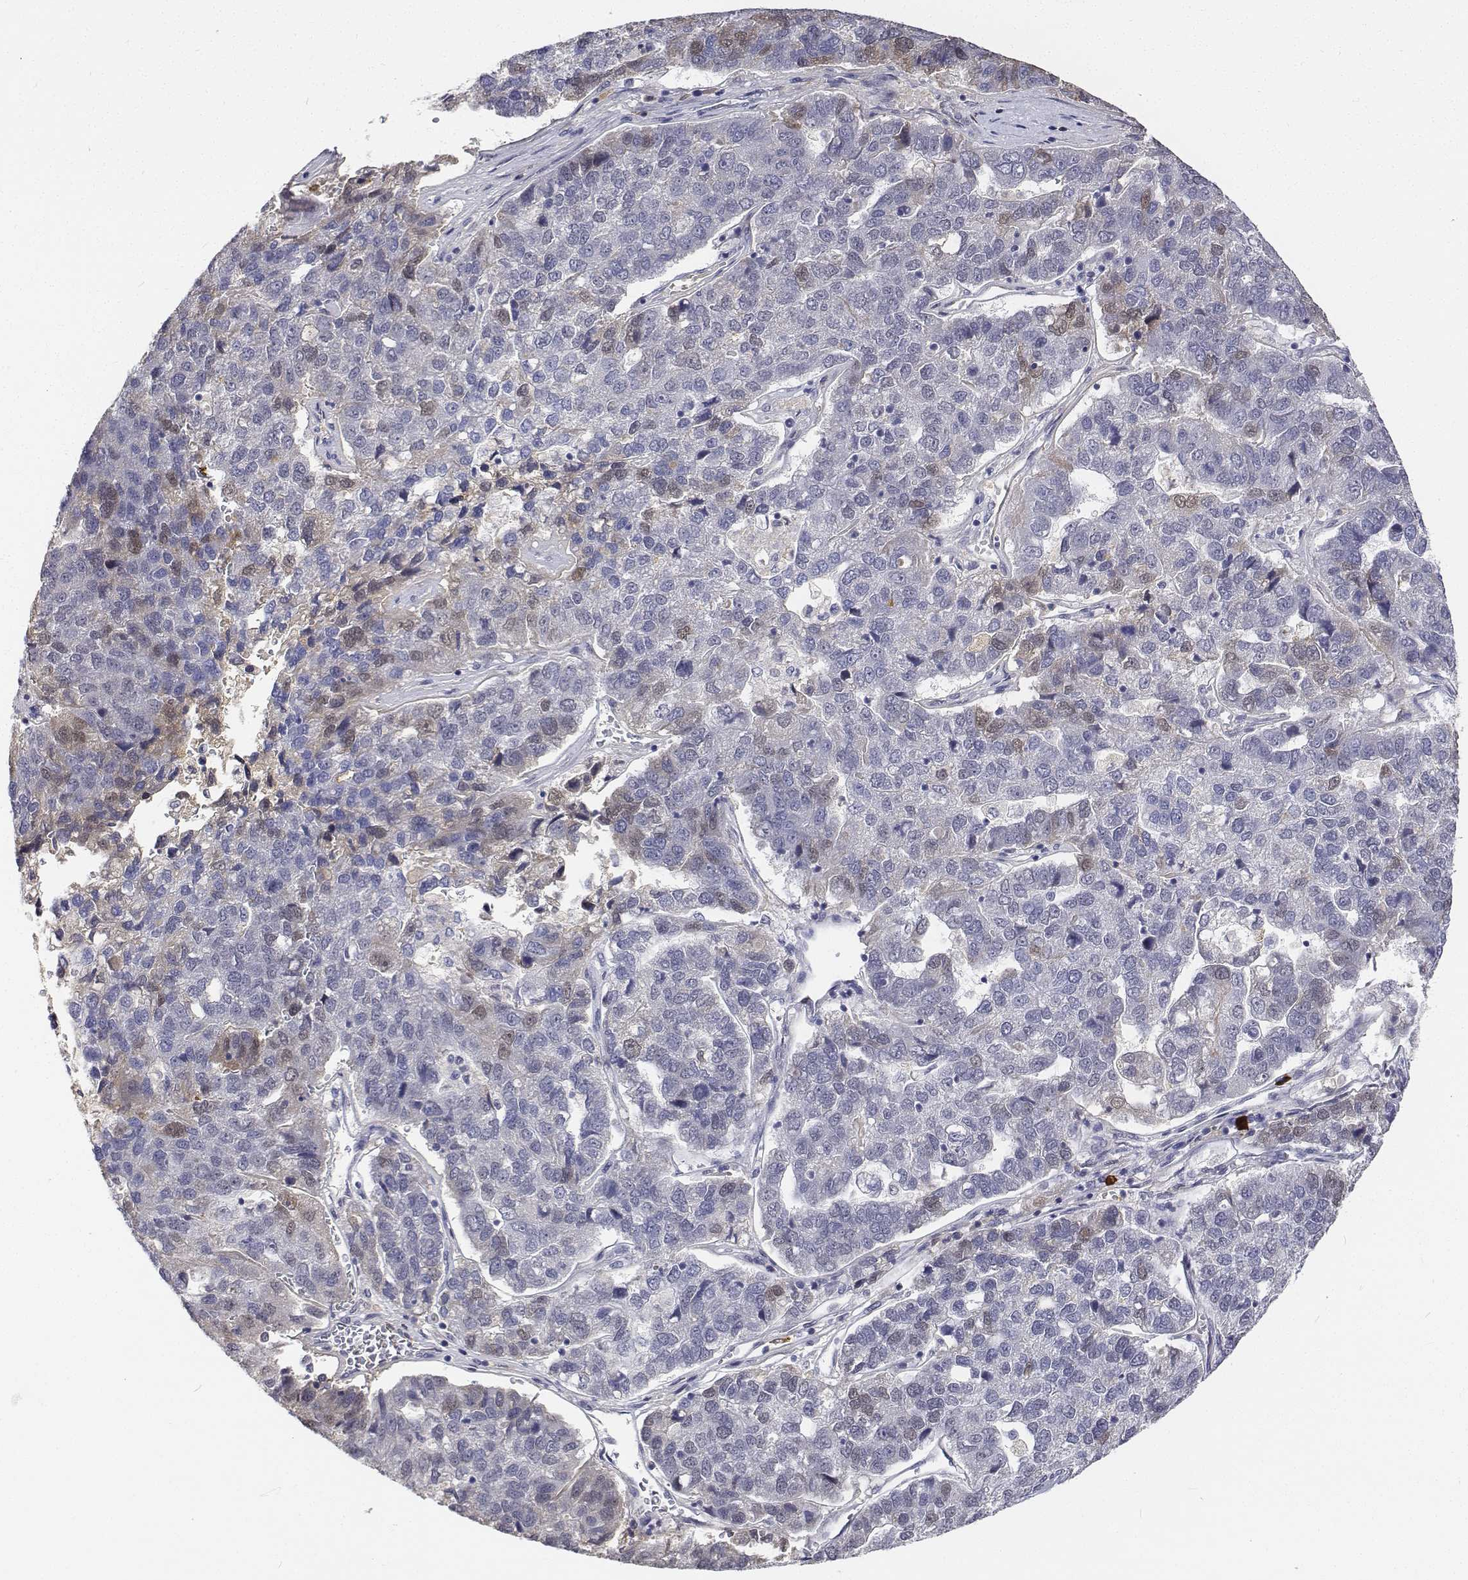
{"staining": {"intensity": "negative", "quantity": "none", "location": "none"}, "tissue": "pancreatic cancer", "cell_type": "Tumor cells", "image_type": "cancer", "snomed": [{"axis": "morphology", "description": "Adenocarcinoma, NOS"}, {"axis": "topography", "description": "Pancreas"}], "caption": "Protein analysis of adenocarcinoma (pancreatic) exhibits no significant expression in tumor cells.", "gene": "ATRX", "patient": {"sex": "female", "age": 61}}